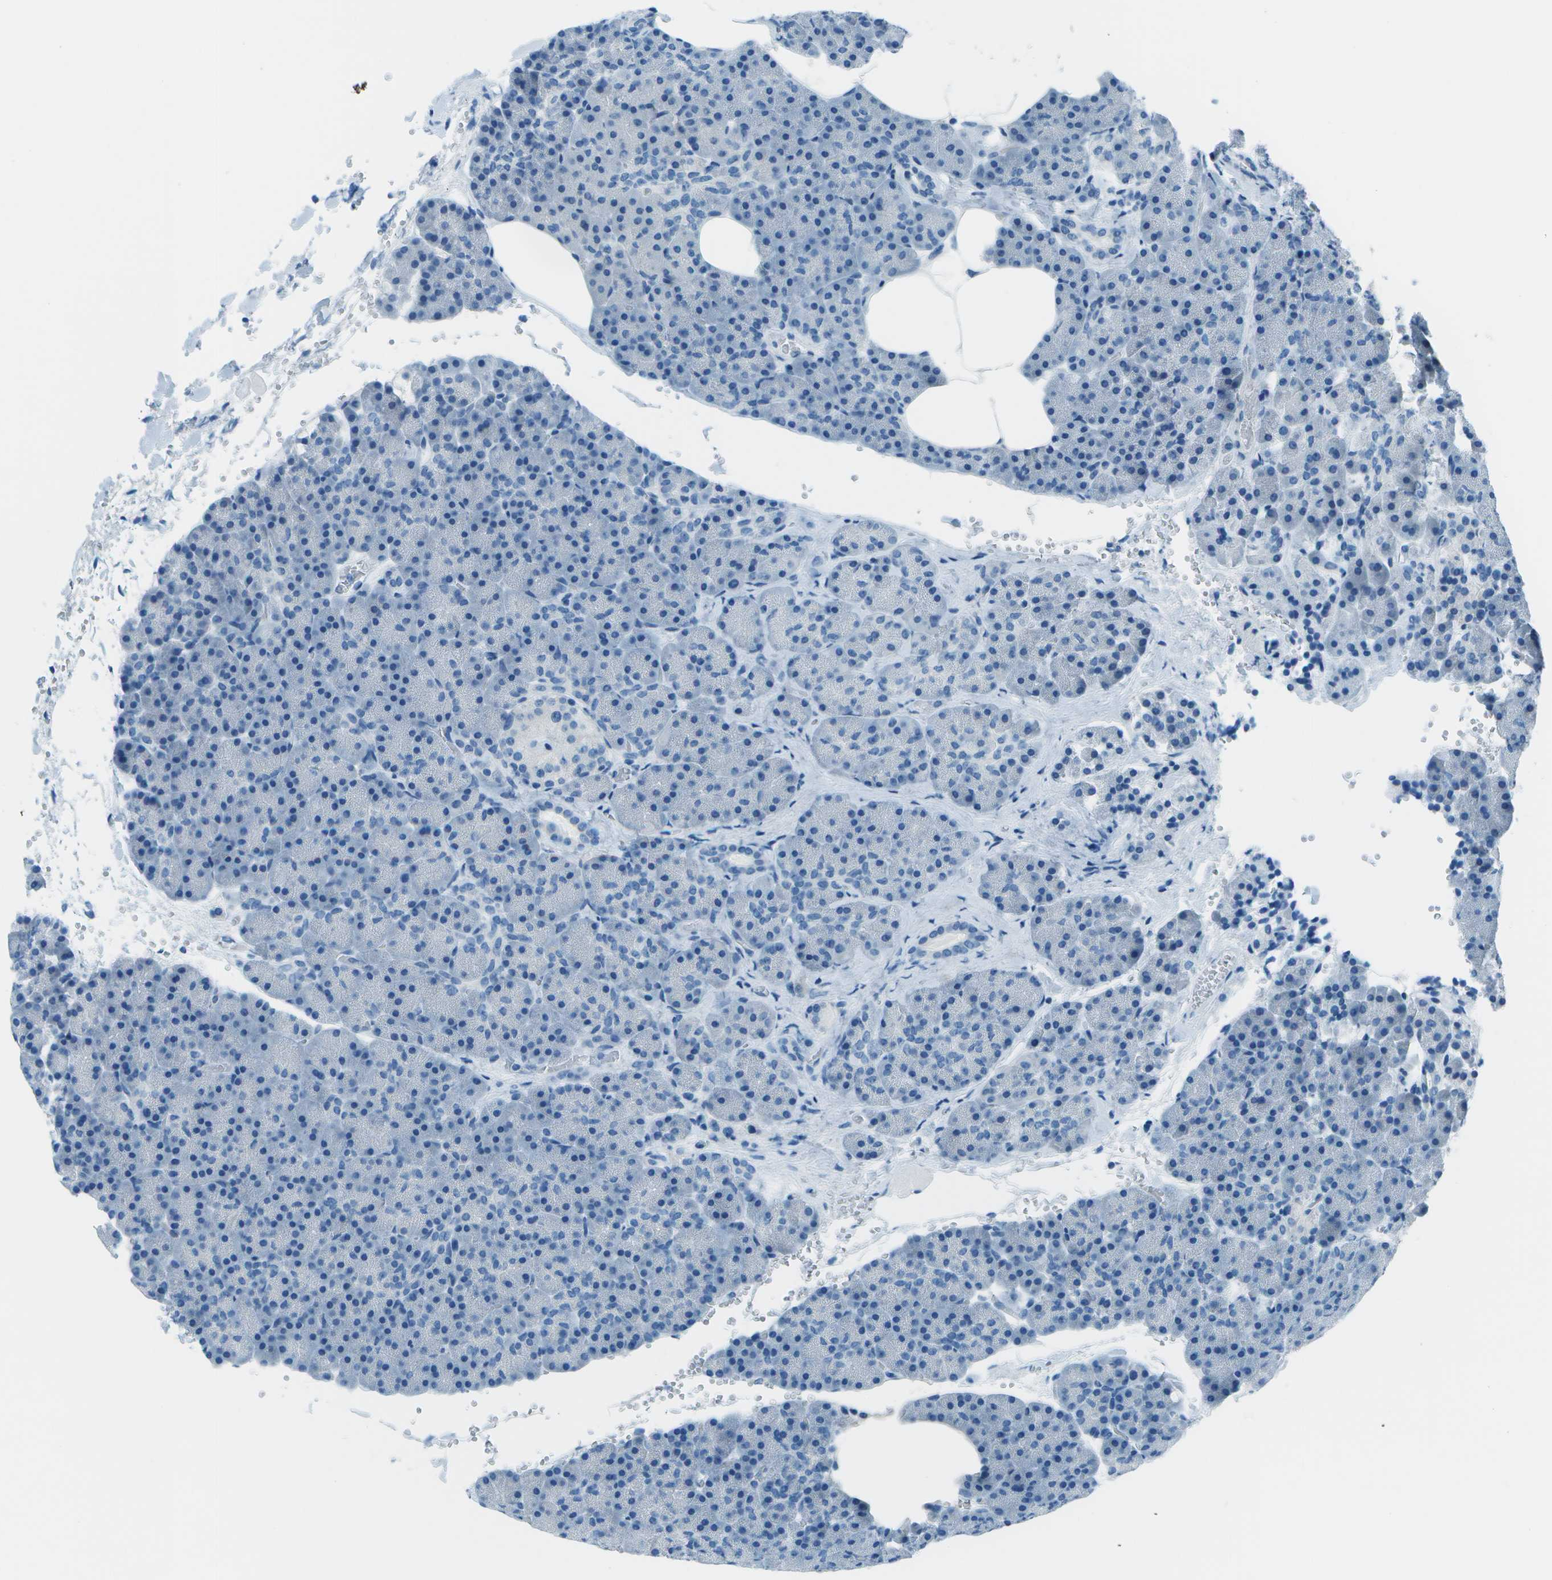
{"staining": {"intensity": "negative", "quantity": "none", "location": "none"}, "tissue": "pancreas", "cell_type": "Exocrine glandular cells", "image_type": "normal", "snomed": [{"axis": "morphology", "description": "Normal tissue, NOS"}, {"axis": "topography", "description": "Pancreas"}], "caption": "The immunohistochemistry histopathology image has no significant staining in exocrine glandular cells of pancreas. (Immunohistochemistry, brightfield microscopy, high magnification).", "gene": "FGF1", "patient": {"sex": "female", "age": 35}}